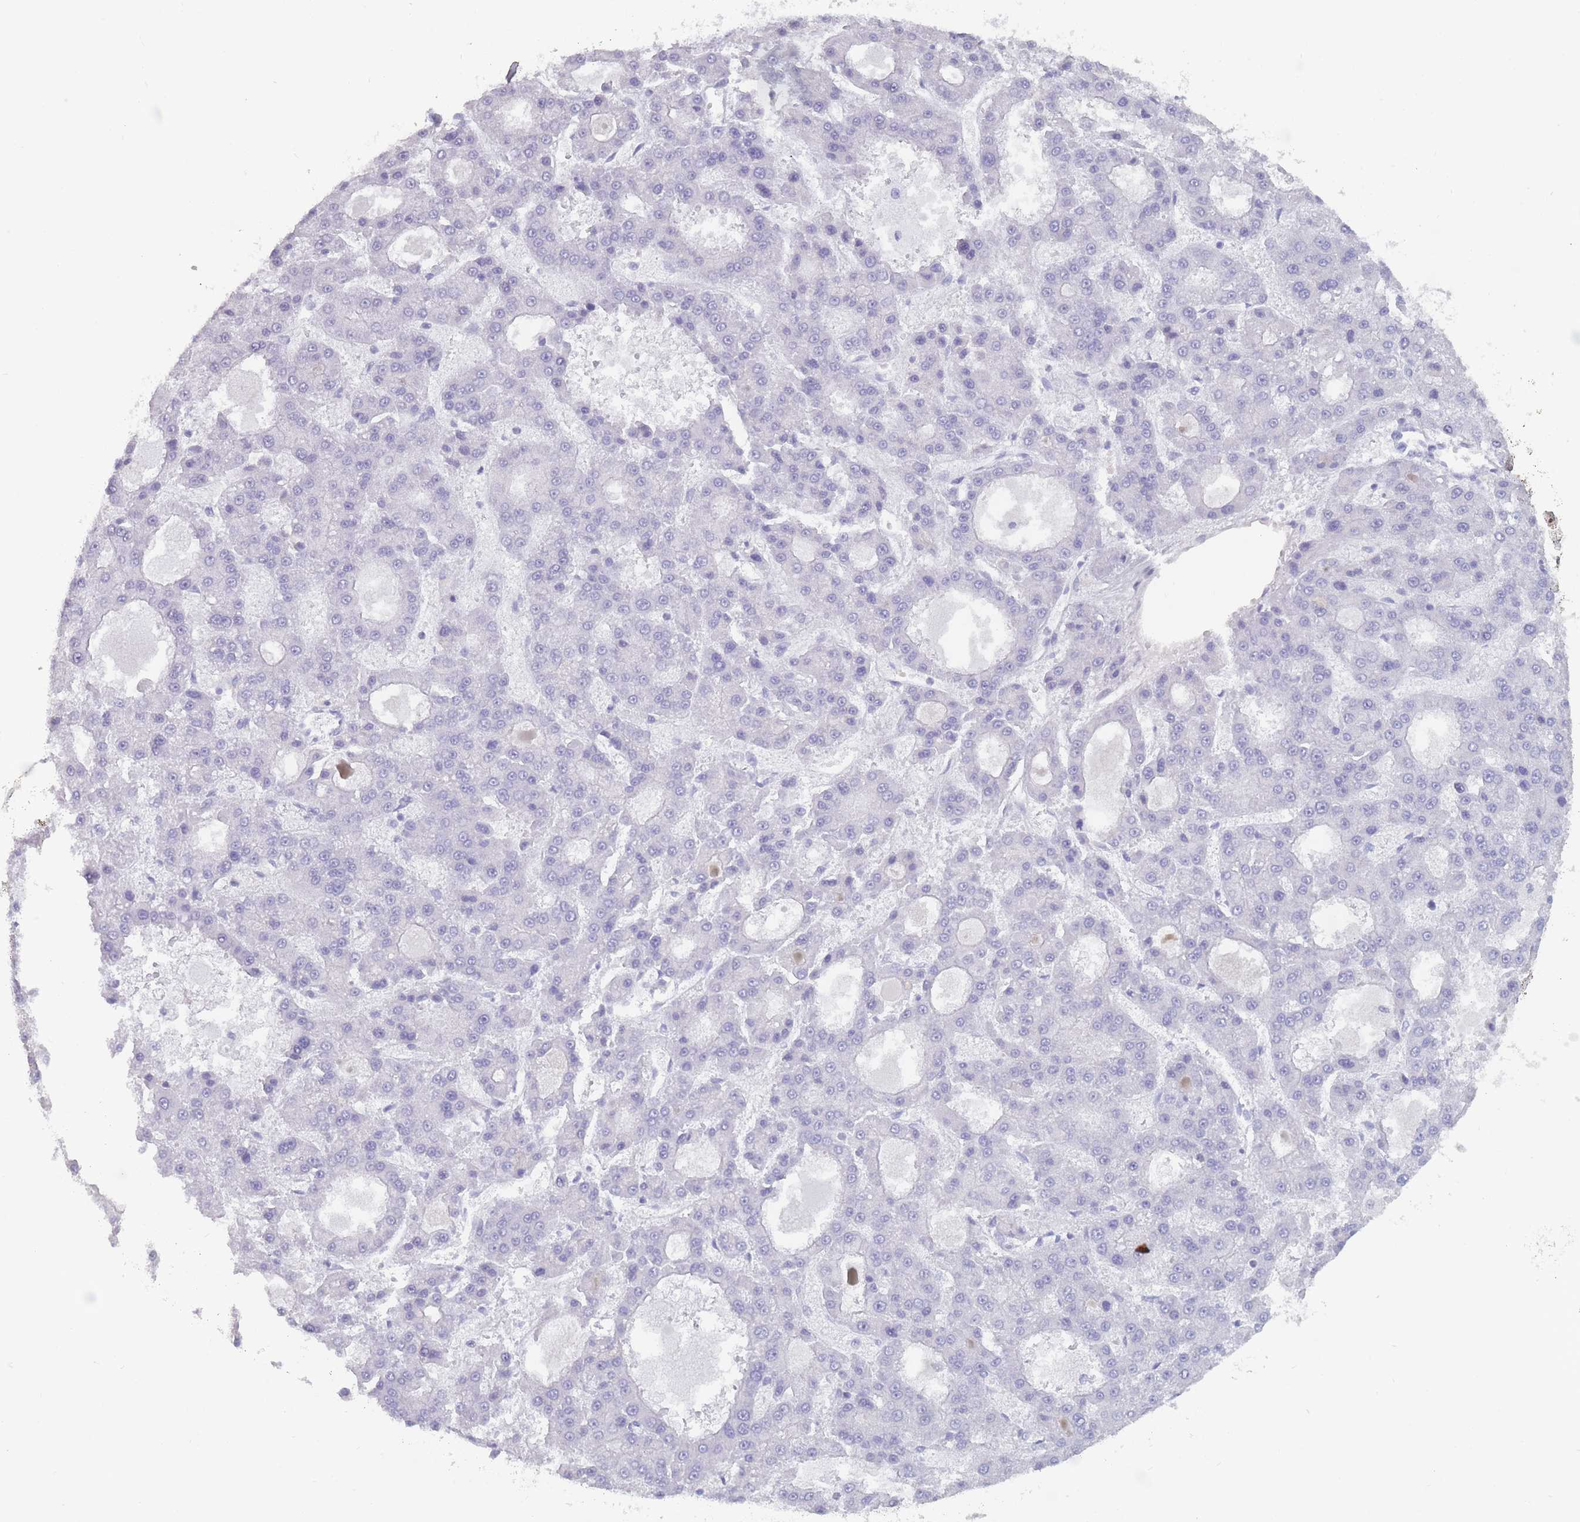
{"staining": {"intensity": "negative", "quantity": "none", "location": "none"}, "tissue": "liver cancer", "cell_type": "Tumor cells", "image_type": "cancer", "snomed": [{"axis": "morphology", "description": "Carcinoma, Hepatocellular, NOS"}, {"axis": "topography", "description": "Liver"}], "caption": "An image of liver cancer stained for a protein demonstrates no brown staining in tumor cells.", "gene": "ROS1", "patient": {"sex": "male", "age": 70}}